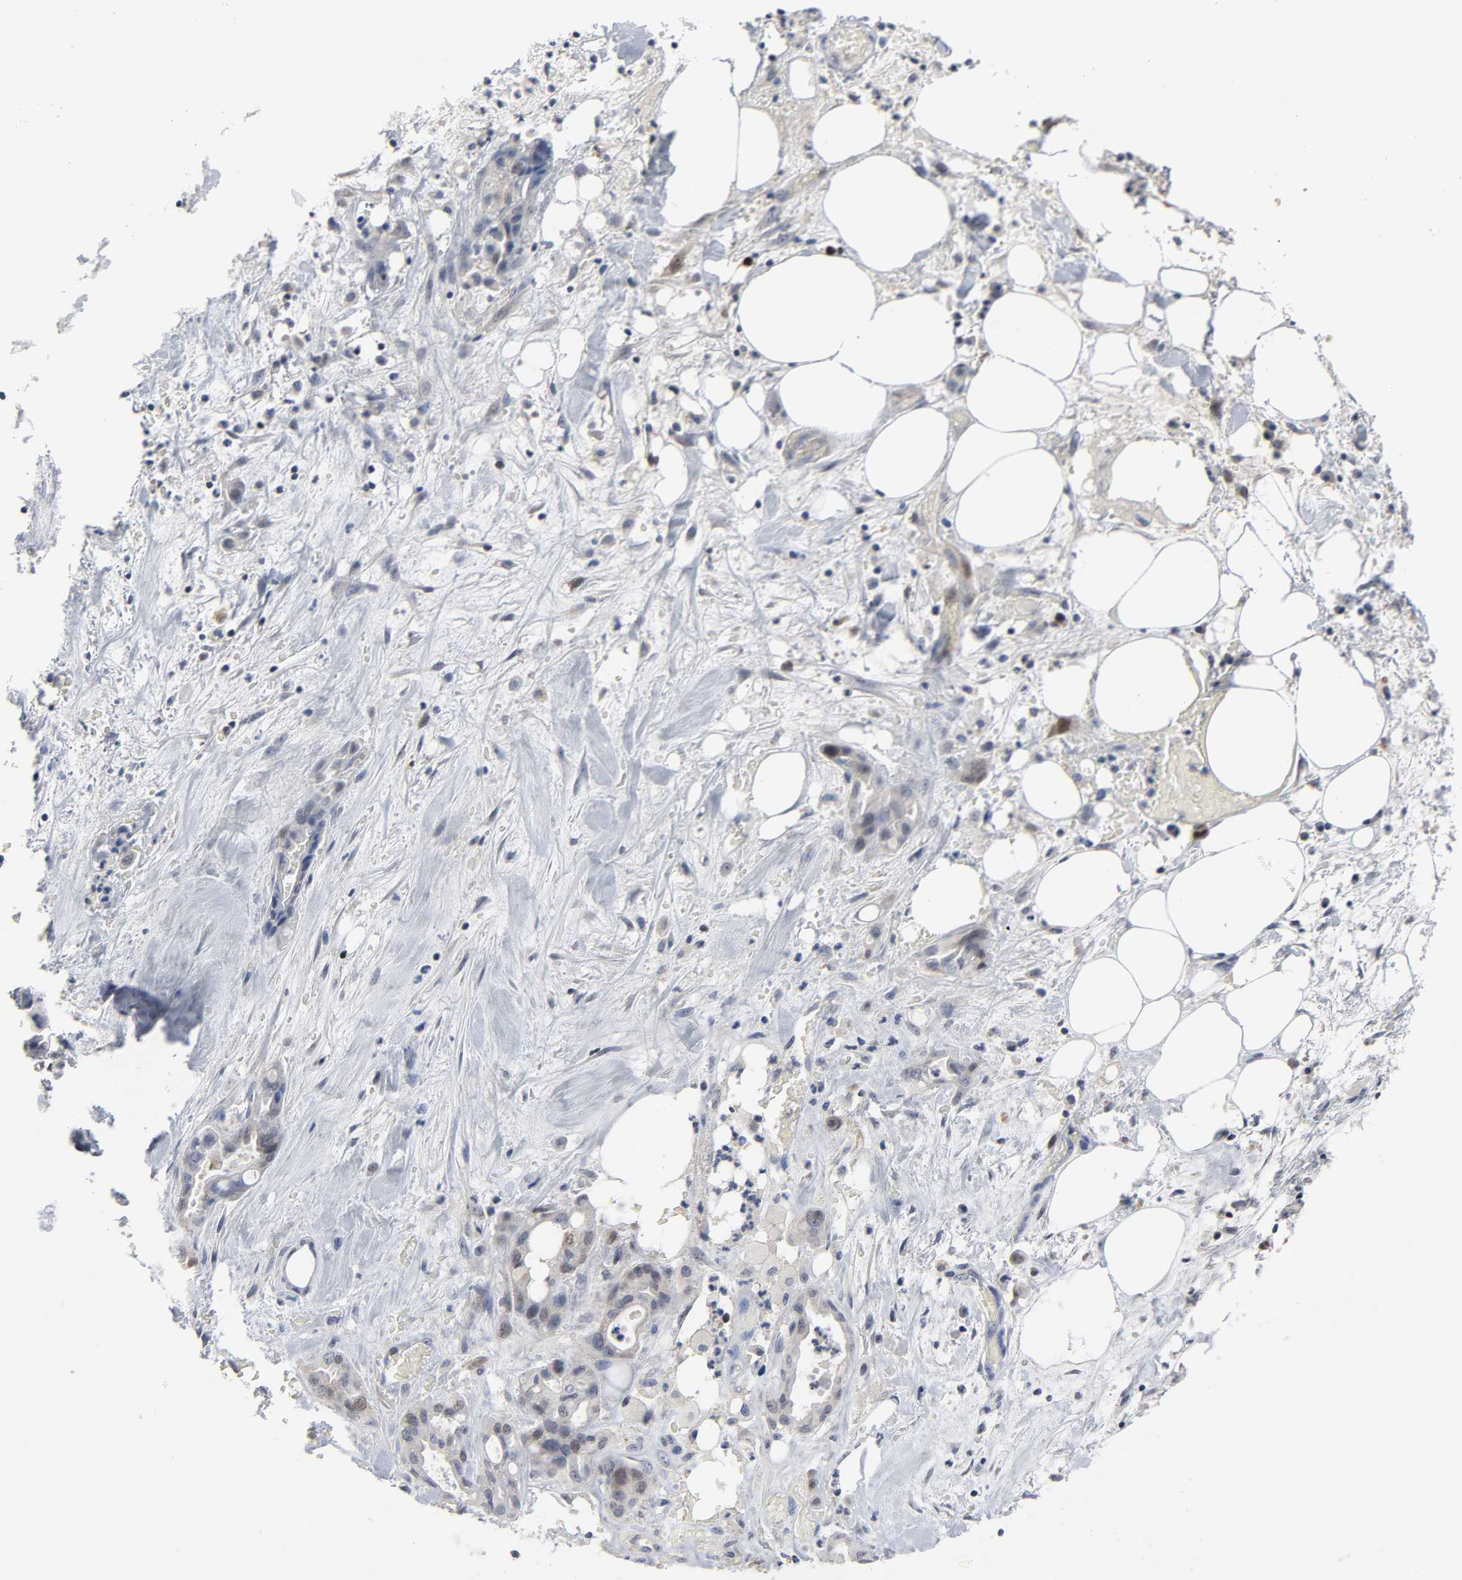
{"staining": {"intensity": "weak", "quantity": "<25%", "location": "nuclear"}, "tissue": "liver cancer", "cell_type": "Tumor cells", "image_type": "cancer", "snomed": [{"axis": "morphology", "description": "Cholangiocarcinoma"}, {"axis": "topography", "description": "Liver"}], "caption": "Protein analysis of liver cholangiocarcinoma demonstrates no significant expression in tumor cells. (DAB immunohistochemistry (IHC) with hematoxylin counter stain).", "gene": "WEE1", "patient": {"sex": "female", "age": 68}}